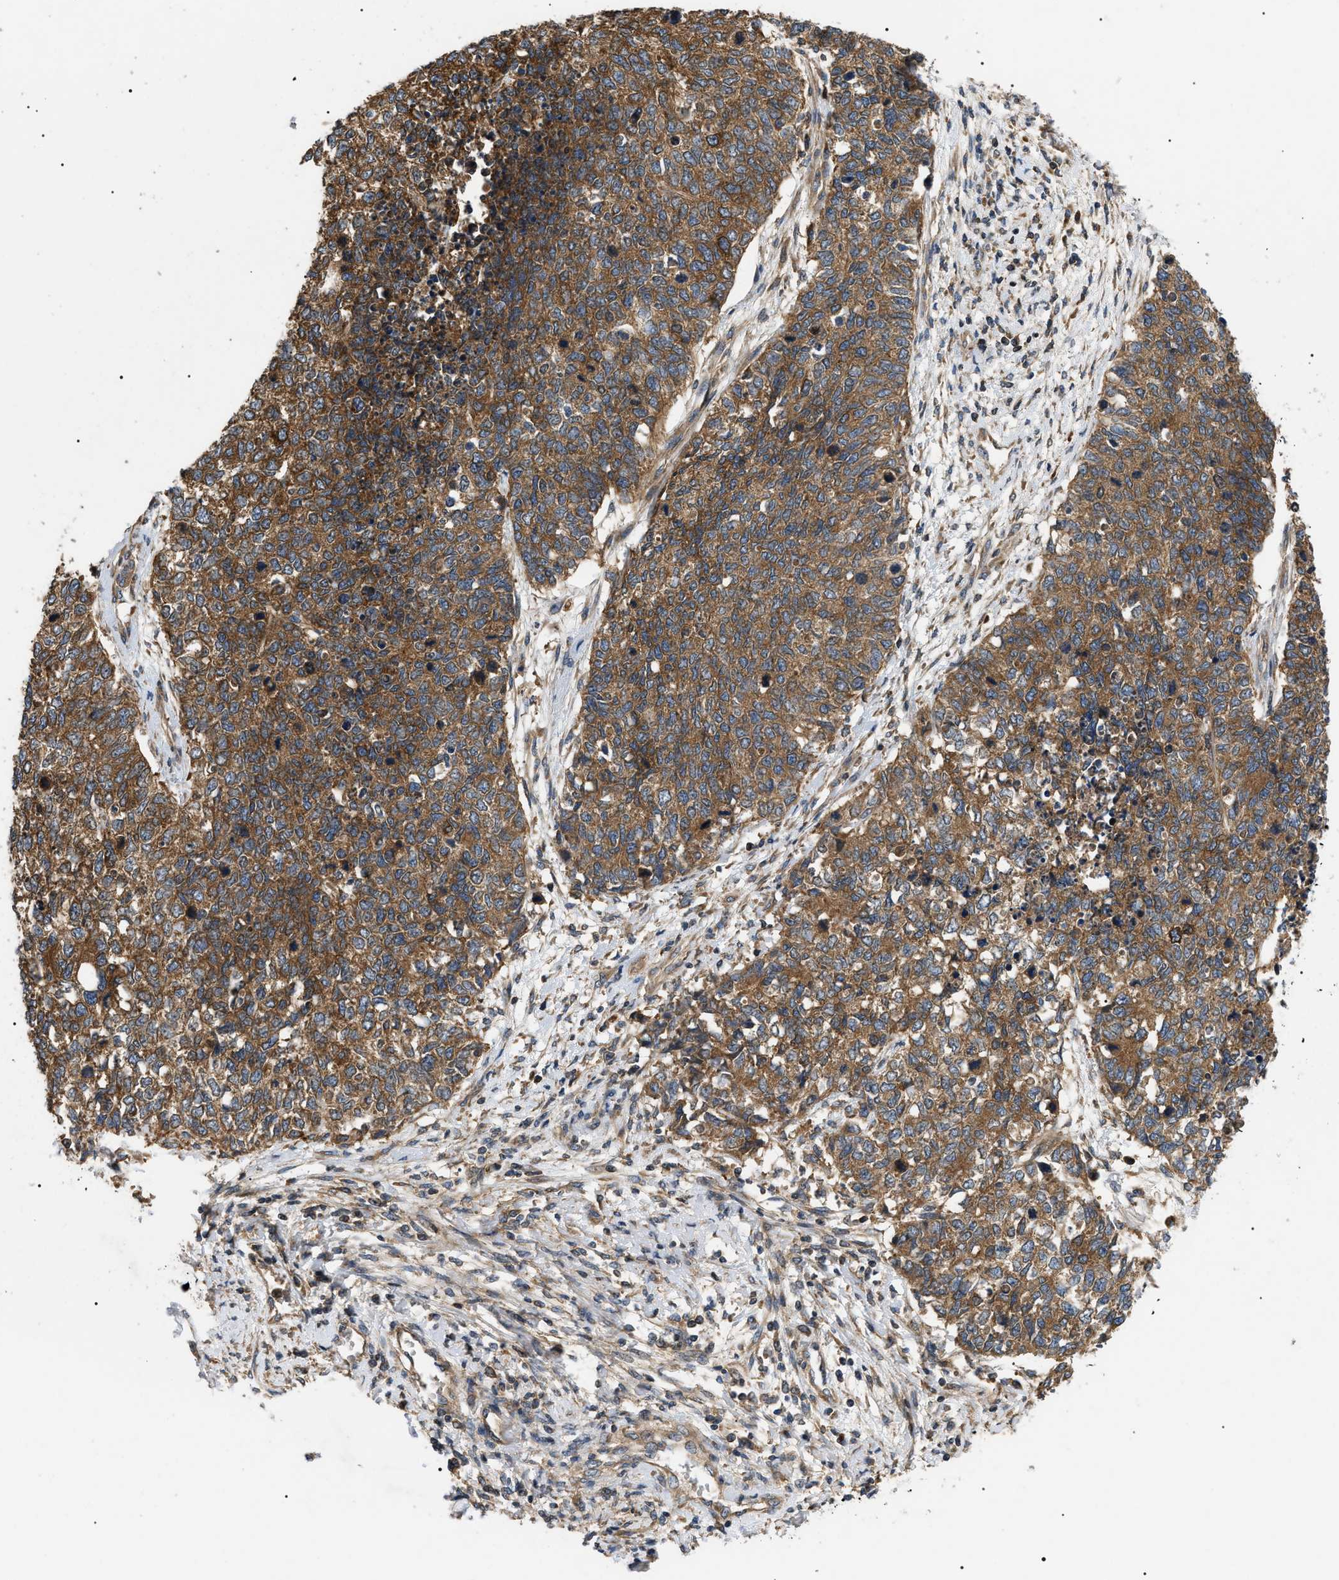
{"staining": {"intensity": "strong", "quantity": ">75%", "location": "cytoplasmic/membranous"}, "tissue": "cervical cancer", "cell_type": "Tumor cells", "image_type": "cancer", "snomed": [{"axis": "morphology", "description": "Squamous cell carcinoma, NOS"}, {"axis": "topography", "description": "Cervix"}], "caption": "The photomicrograph shows immunohistochemical staining of cervical cancer. There is strong cytoplasmic/membranous expression is present in approximately >75% of tumor cells.", "gene": "PPM1B", "patient": {"sex": "female", "age": 63}}